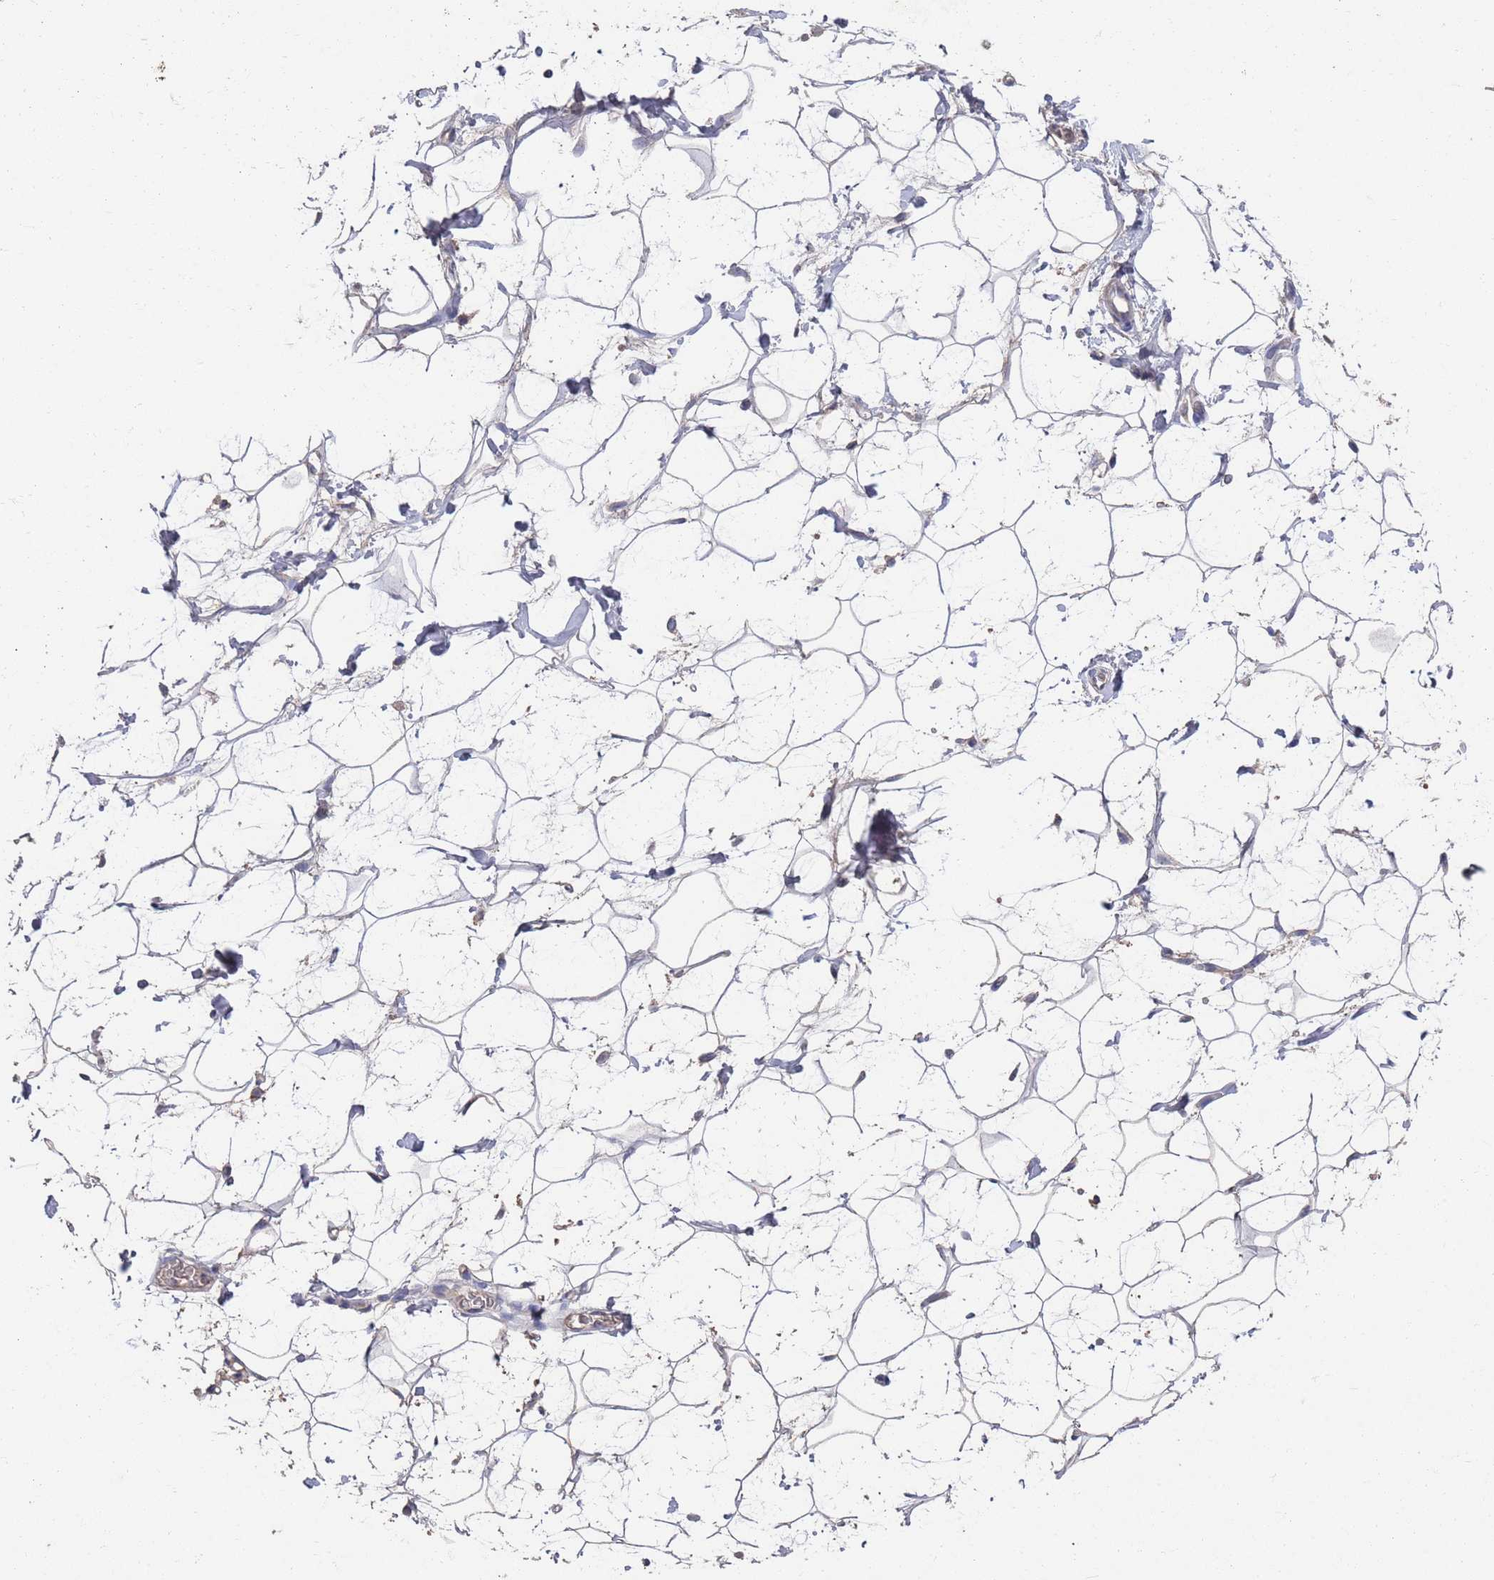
{"staining": {"intensity": "negative", "quantity": "none", "location": "none"}, "tissue": "adipose tissue", "cell_type": "Adipocytes", "image_type": "normal", "snomed": [{"axis": "morphology", "description": "Normal tissue, NOS"}, {"axis": "topography", "description": "Breast"}], "caption": "Adipose tissue was stained to show a protein in brown. There is no significant staining in adipocytes. Brightfield microscopy of immunohistochemistry stained with DAB (brown) and hematoxylin (blue), captured at high magnification.", "gene": "BTBD18", "patient": {"sex": "female", "age": 26}}